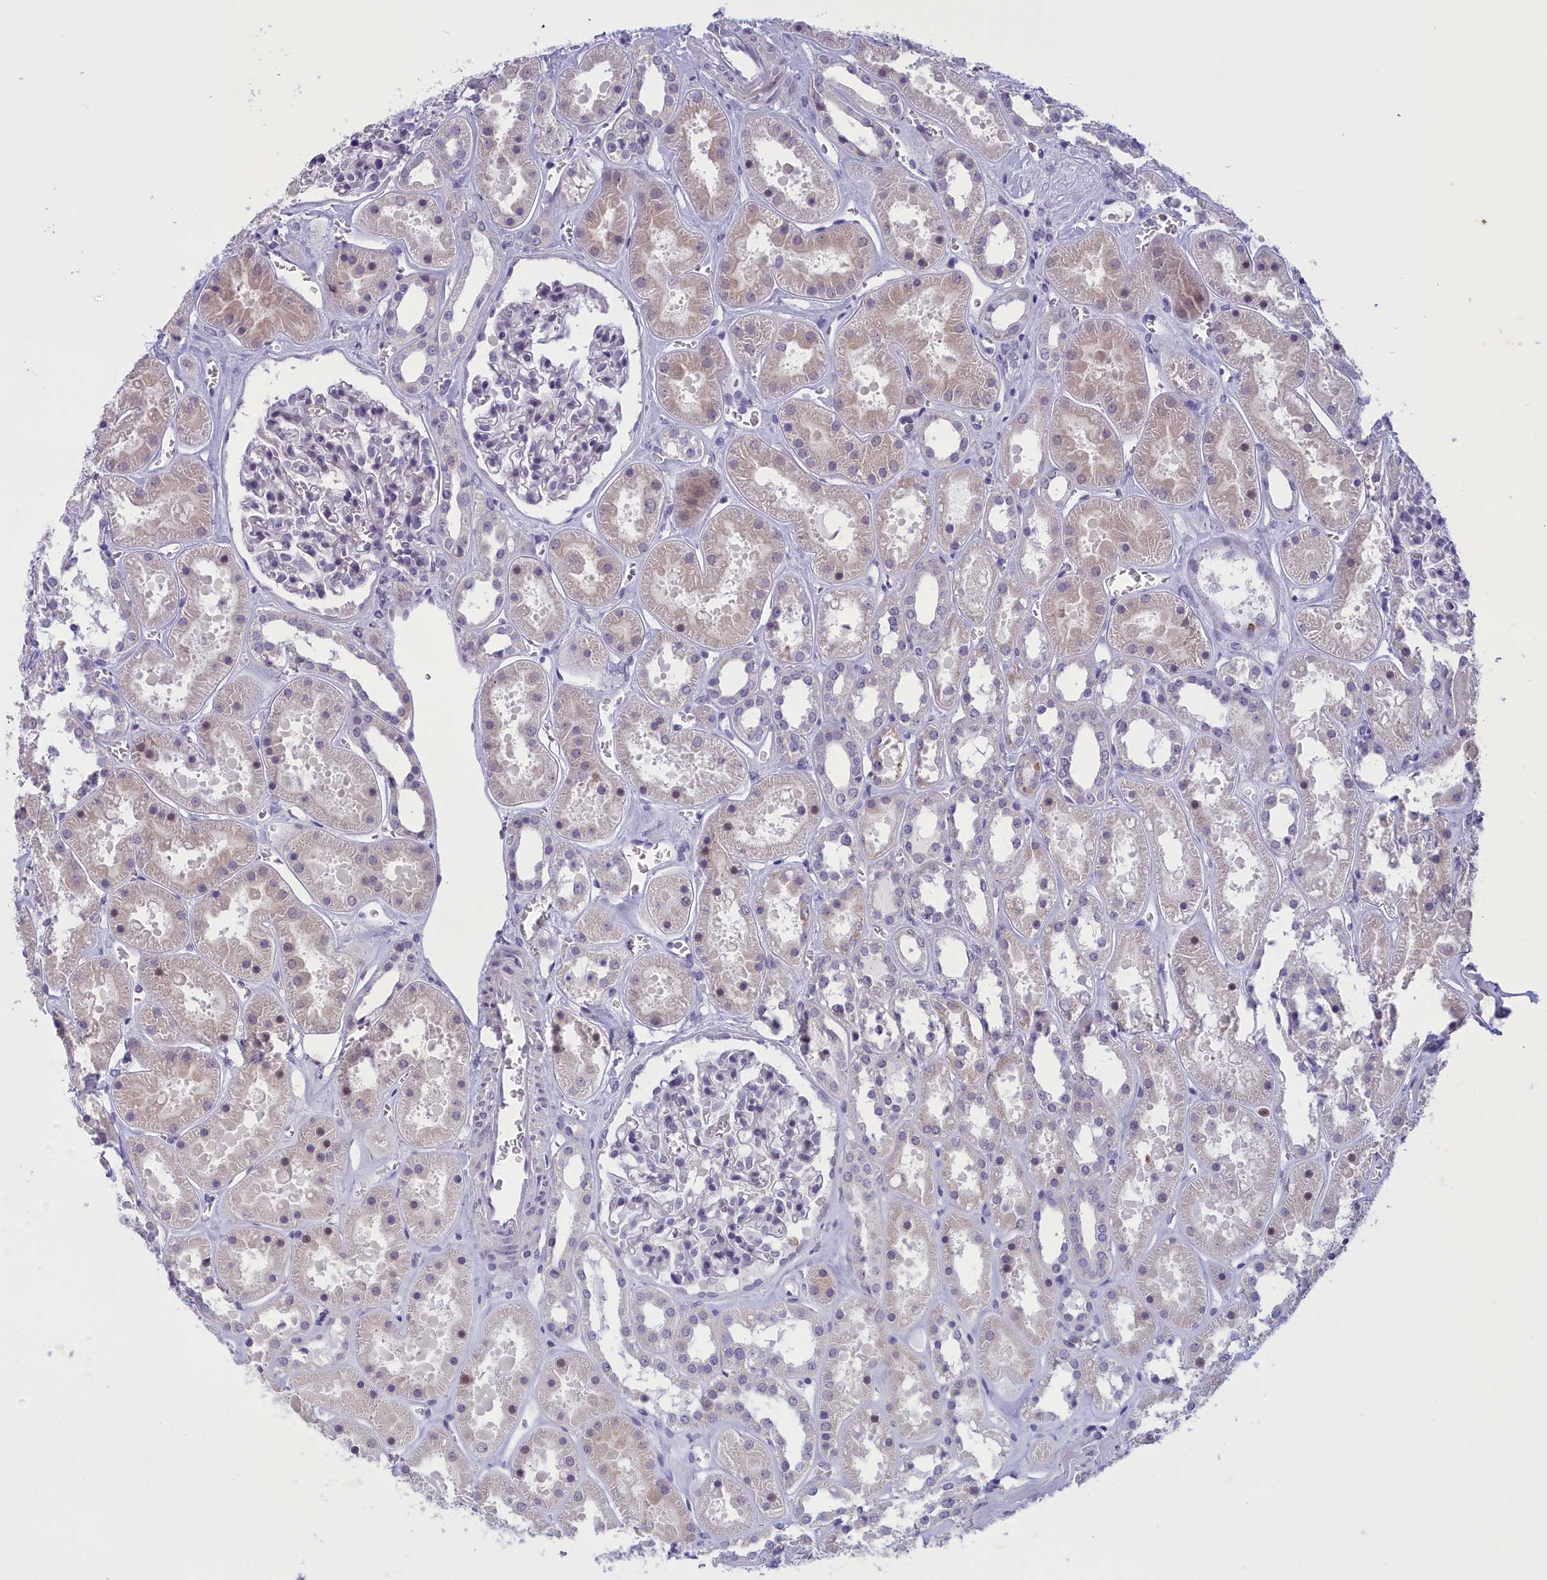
{"staining": {"intensity": "negative", "quantity": "none", "location": "none"}, "tissue": "kidney", "cell_type": "Cells in glomeruli", "image_type": "normal", "snomed": [{"axis": "morphology", "description": "Normal tissue, NOS"}, {"axis": "topography", "description": "Kidney"}], "caption": "Protein analysis of normal kidney exhibits no significant positivity in cells in glomeruli. (DAB IHC with hematoxylin counter stain).", "gene": "ELOA2", "patient": {"sex": "female", "age": 41}}